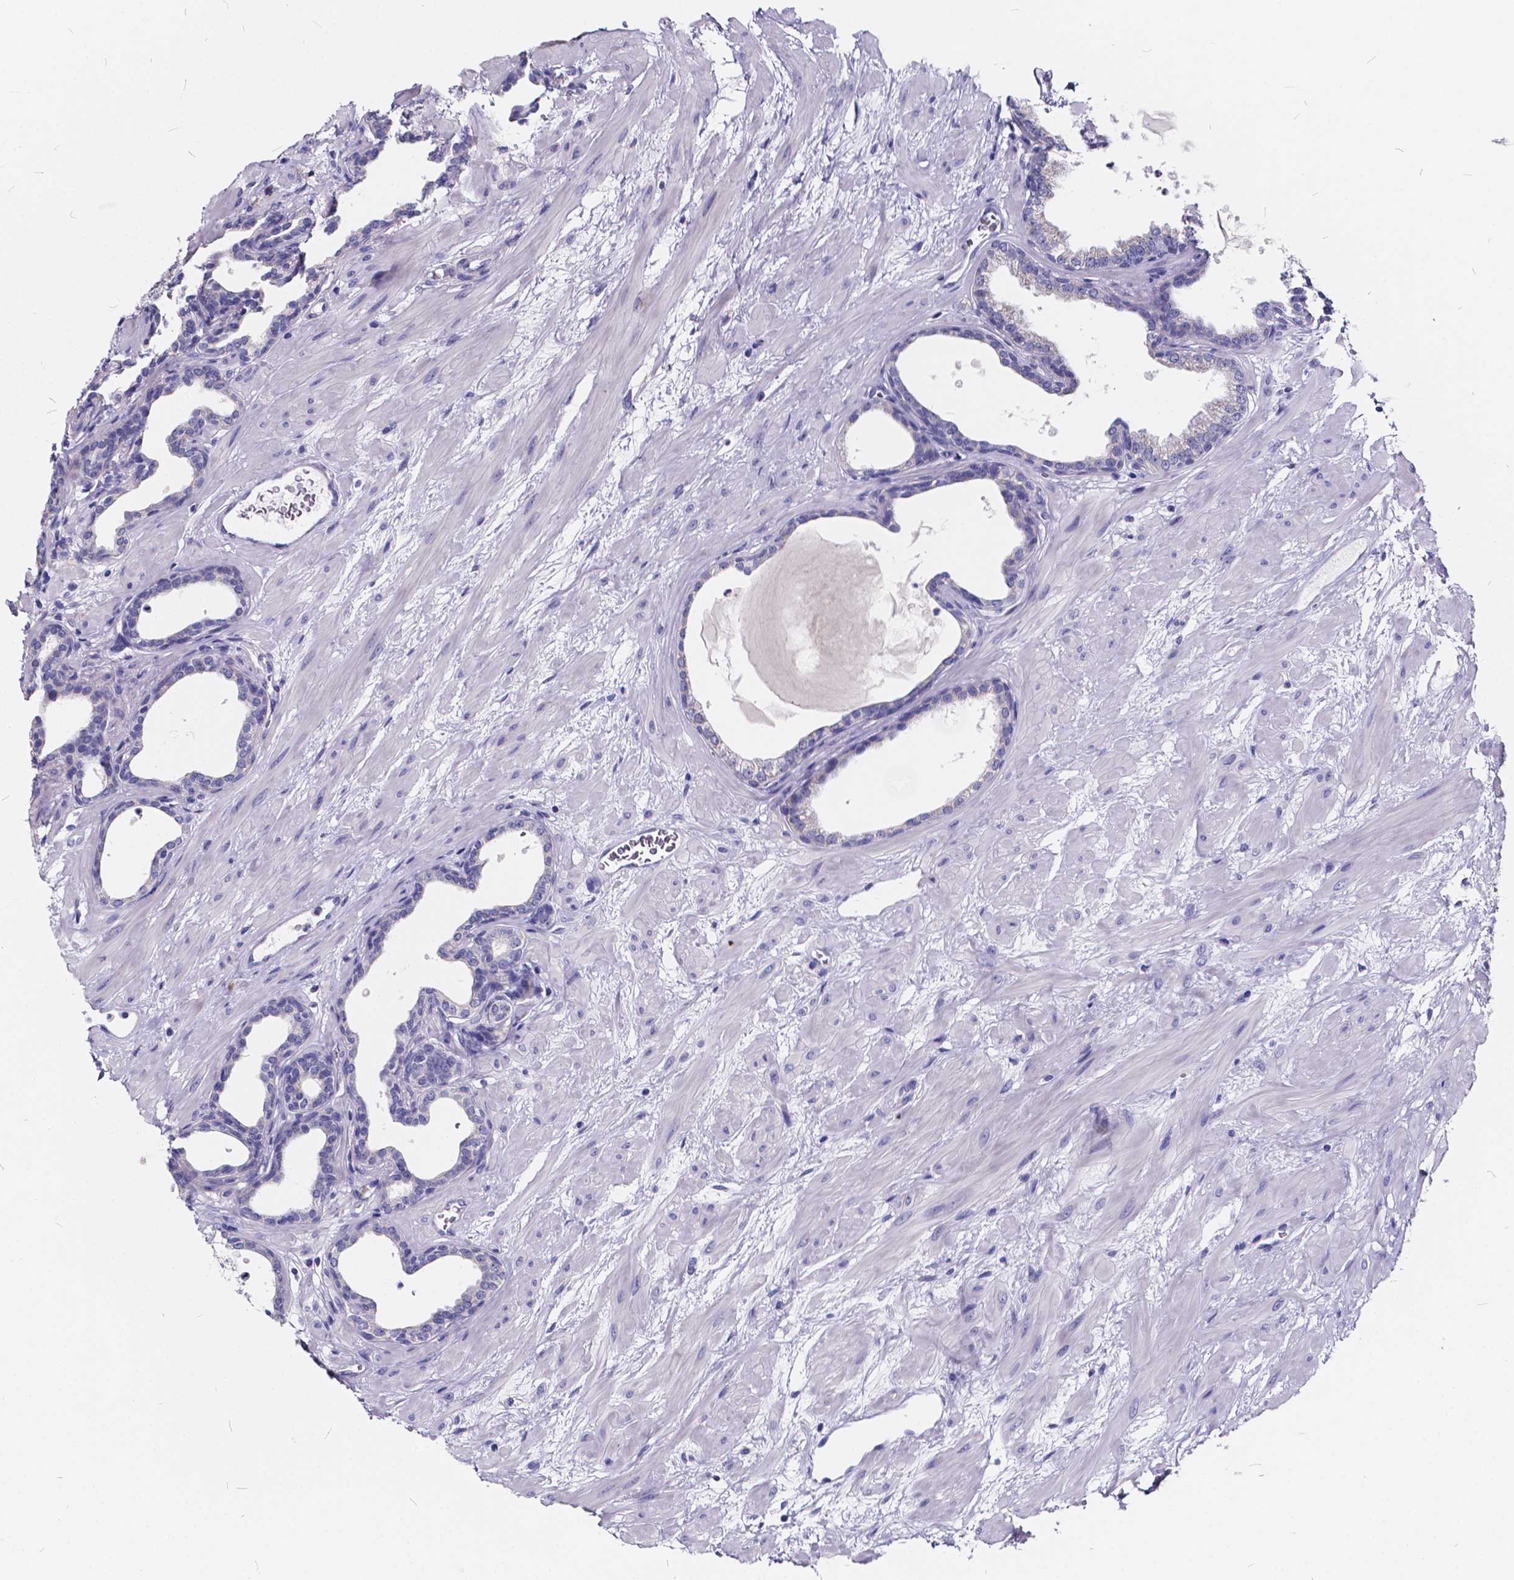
{"staining": {"intensity": "negative", "quantity": "none", "location": "none"}, "tissue": "prostate", "cell_type": "Glandular cells", "image_type": "normal", "snomed": [{"axis": "morphology", "description": "Normal tissue, NOS"}, {"axis": "topography", "description": "Prostate"}], "caption": "This is an IHC histopathology image of normal prostate. There is no staining in glandular cells.", "gene": "SPEF2", "patient": {"sex": "male", "age": 37}}